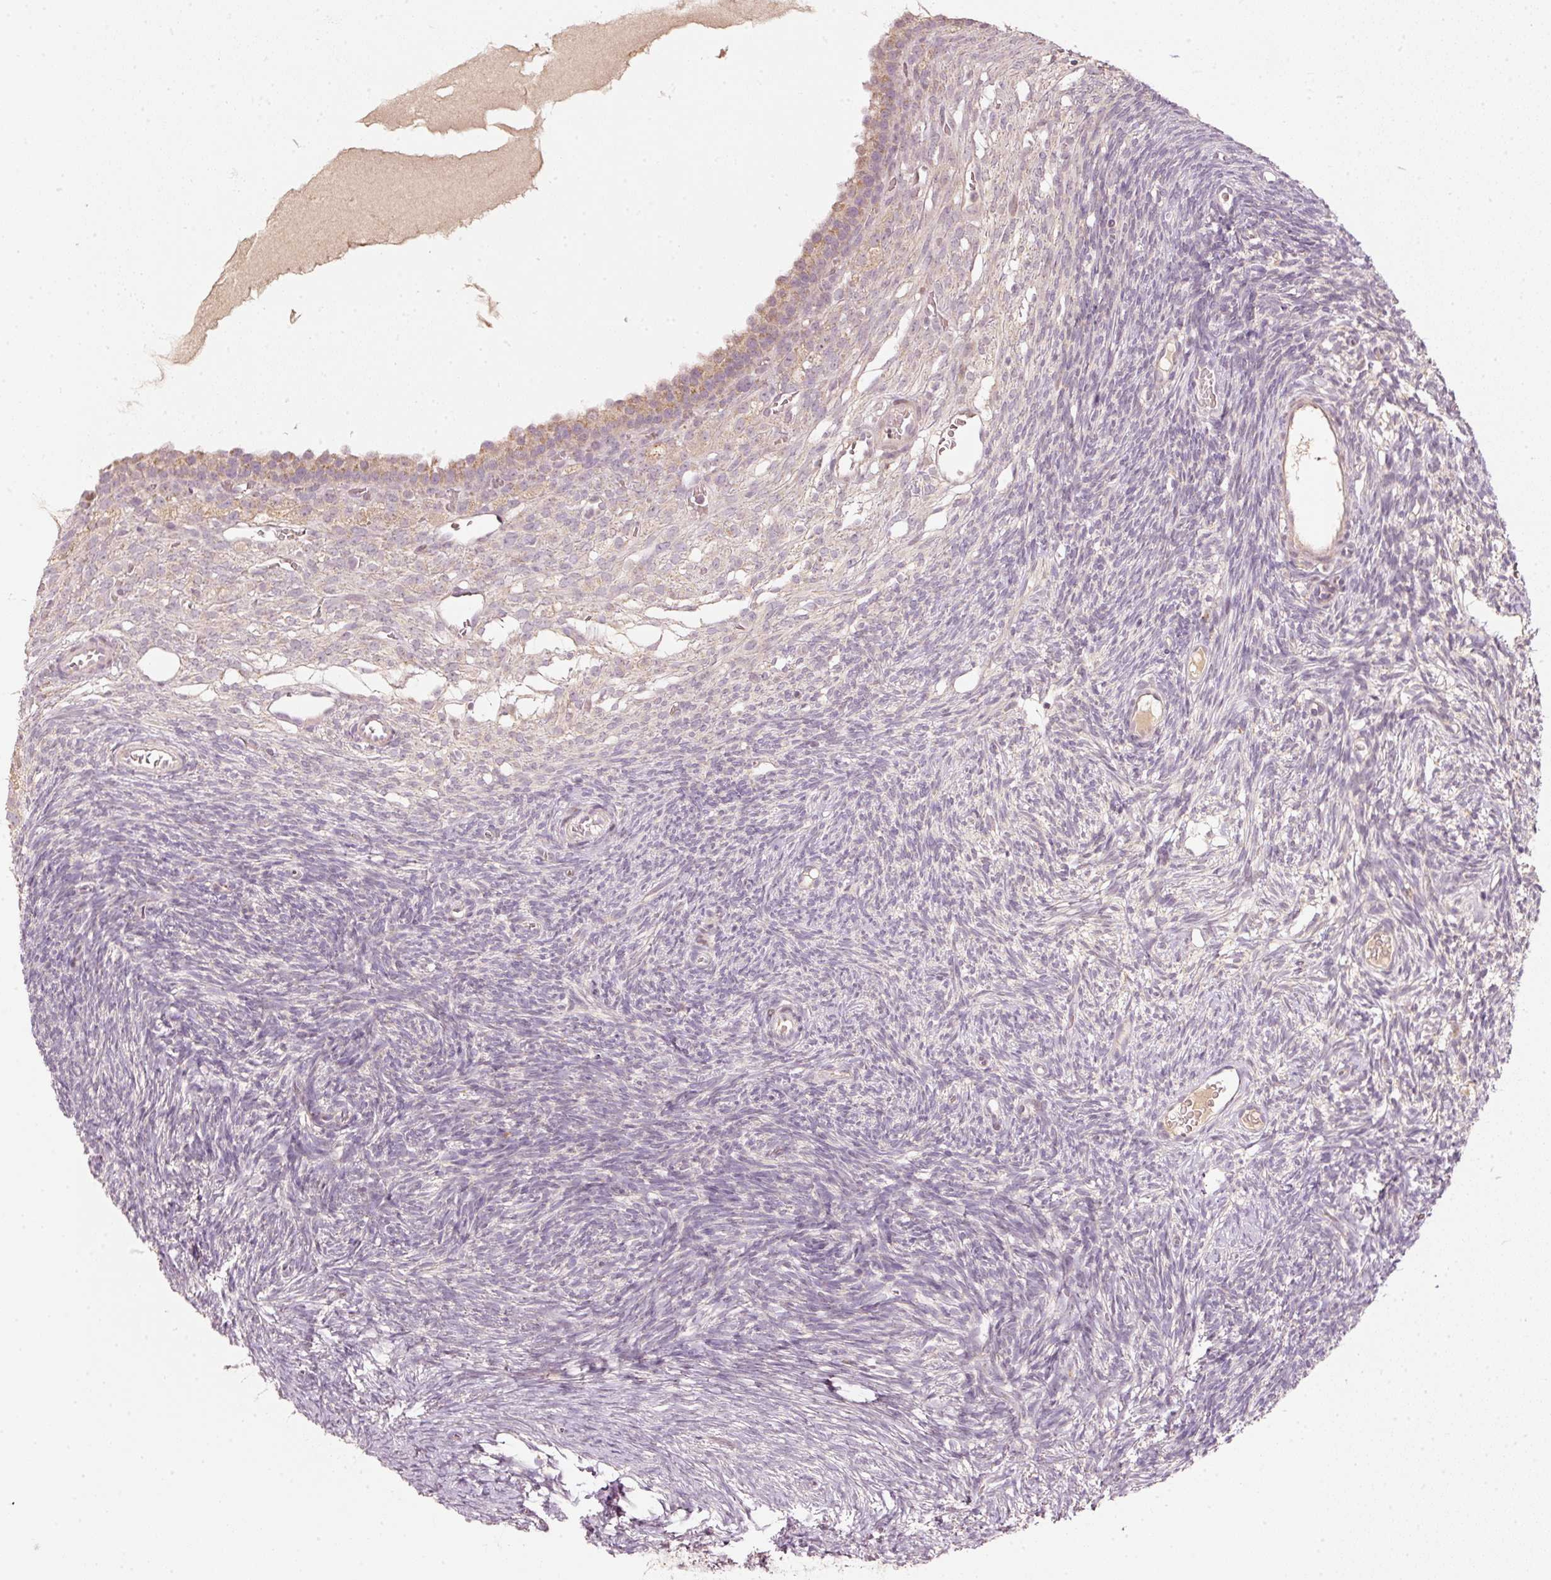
{"staining": {"intensity": "negative", "quantity": "none", "location": "none"}, "tissue": "ovary", "cell_type": "Follicle cells", "image_type": "normal", "snomed": [{"axis": "morphology", "description": "Normal tissue, NOS"}, {"axis": "topography", "description": "Ovary"}], "caption": "DAB immunohistochemical staining of normal human ovary shows no significant positivity in follicle cells.", "gene": "TOB2", "patient": {"sex": "female", "age": 39}}